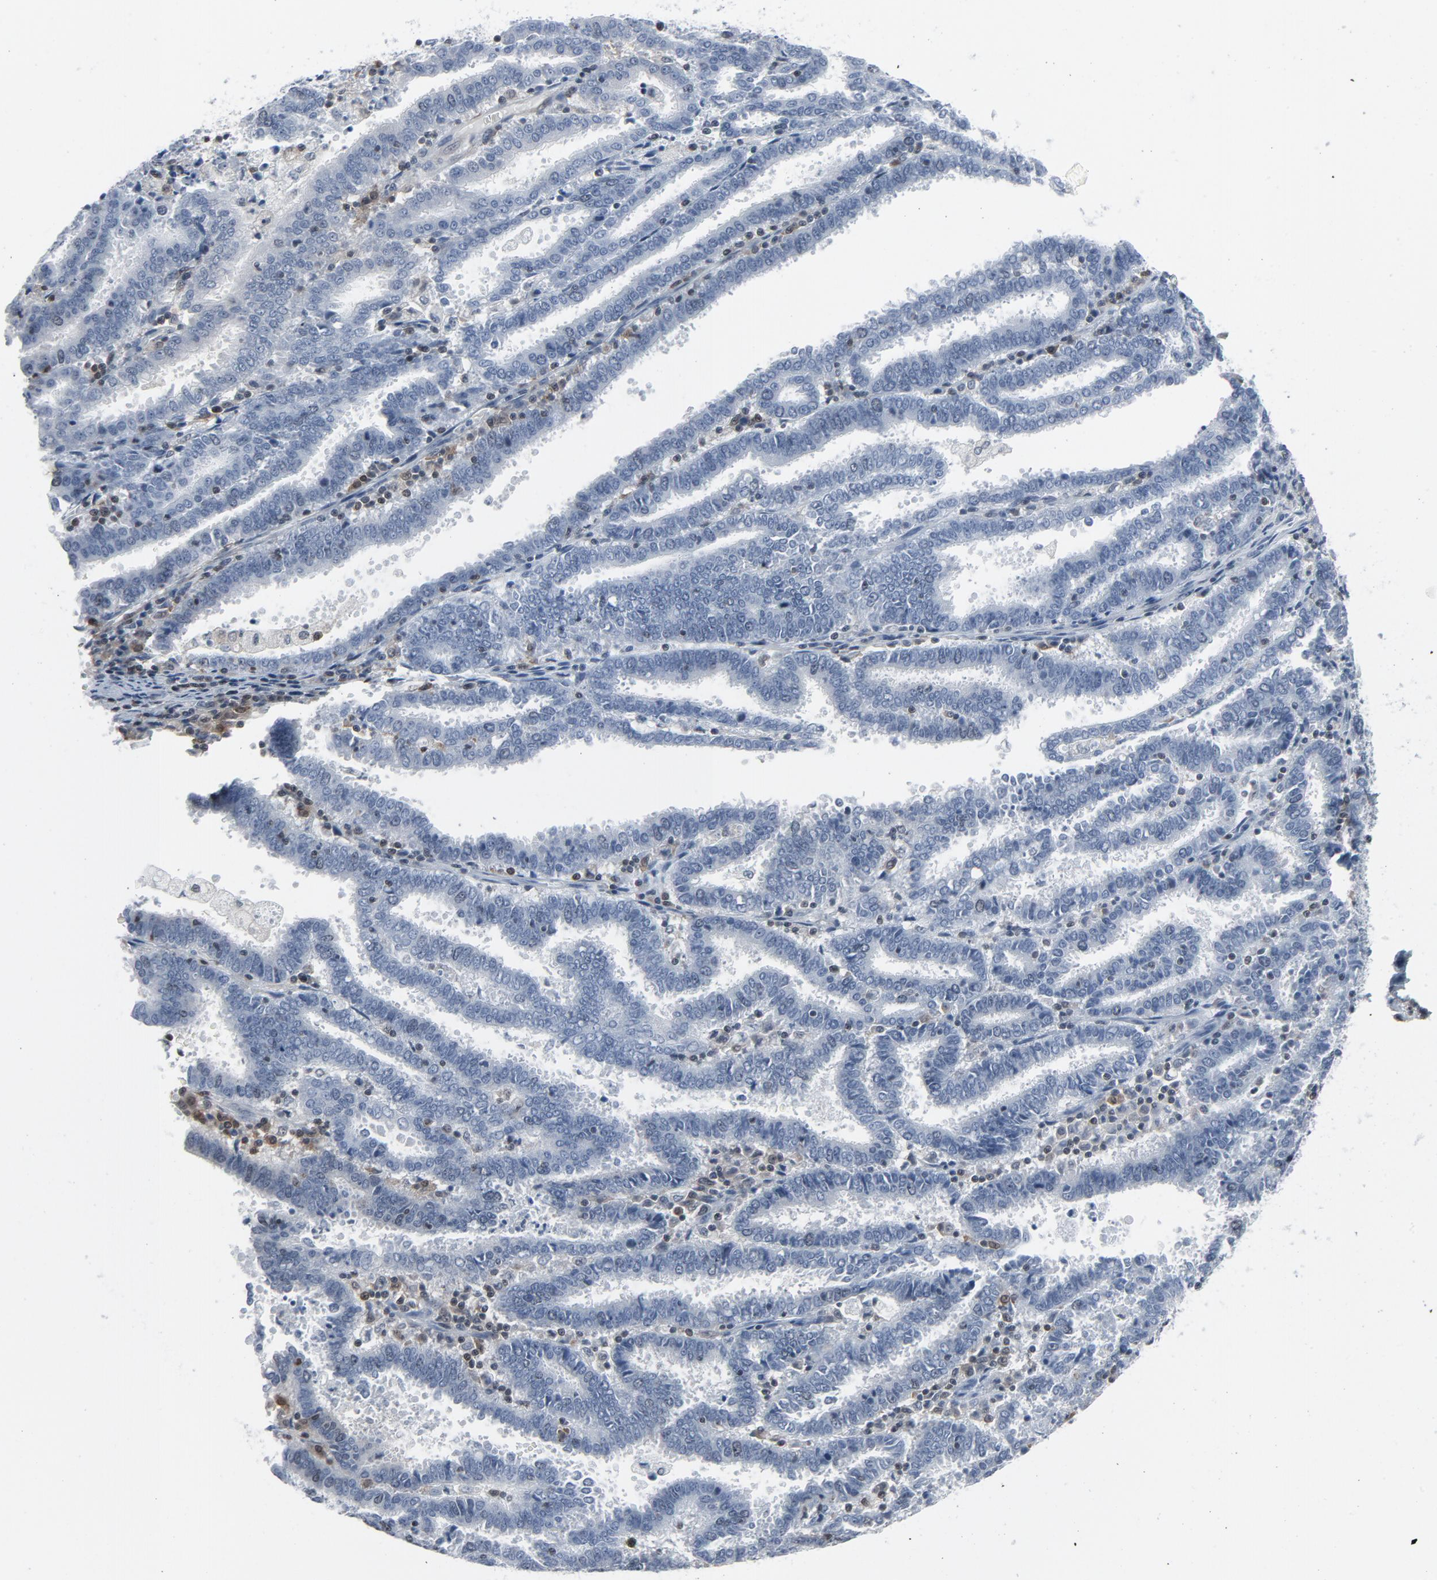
{"staining": {"intensity": "negative", "quantity": "none", "location": "none"}, "tissue": "endometrial cancer", "cell_type": "Tumor cells", "image_type": "cancer", "snomed": [{"axis": "morphology", "description": "Adenocarcinoma, NOS"}, {"axis": "topography", "description": "Uterus"}], "caption": "Immunohistochemistry (IHC) of endometrial adenocarcinoma shows no positivity in tumor cells. The staining is performed using DAB brown chromogen with nuclei counter-stained in using hematoxylin.", "gene": "STAT5A", "patient": {"sex": "female", "age": 83}}